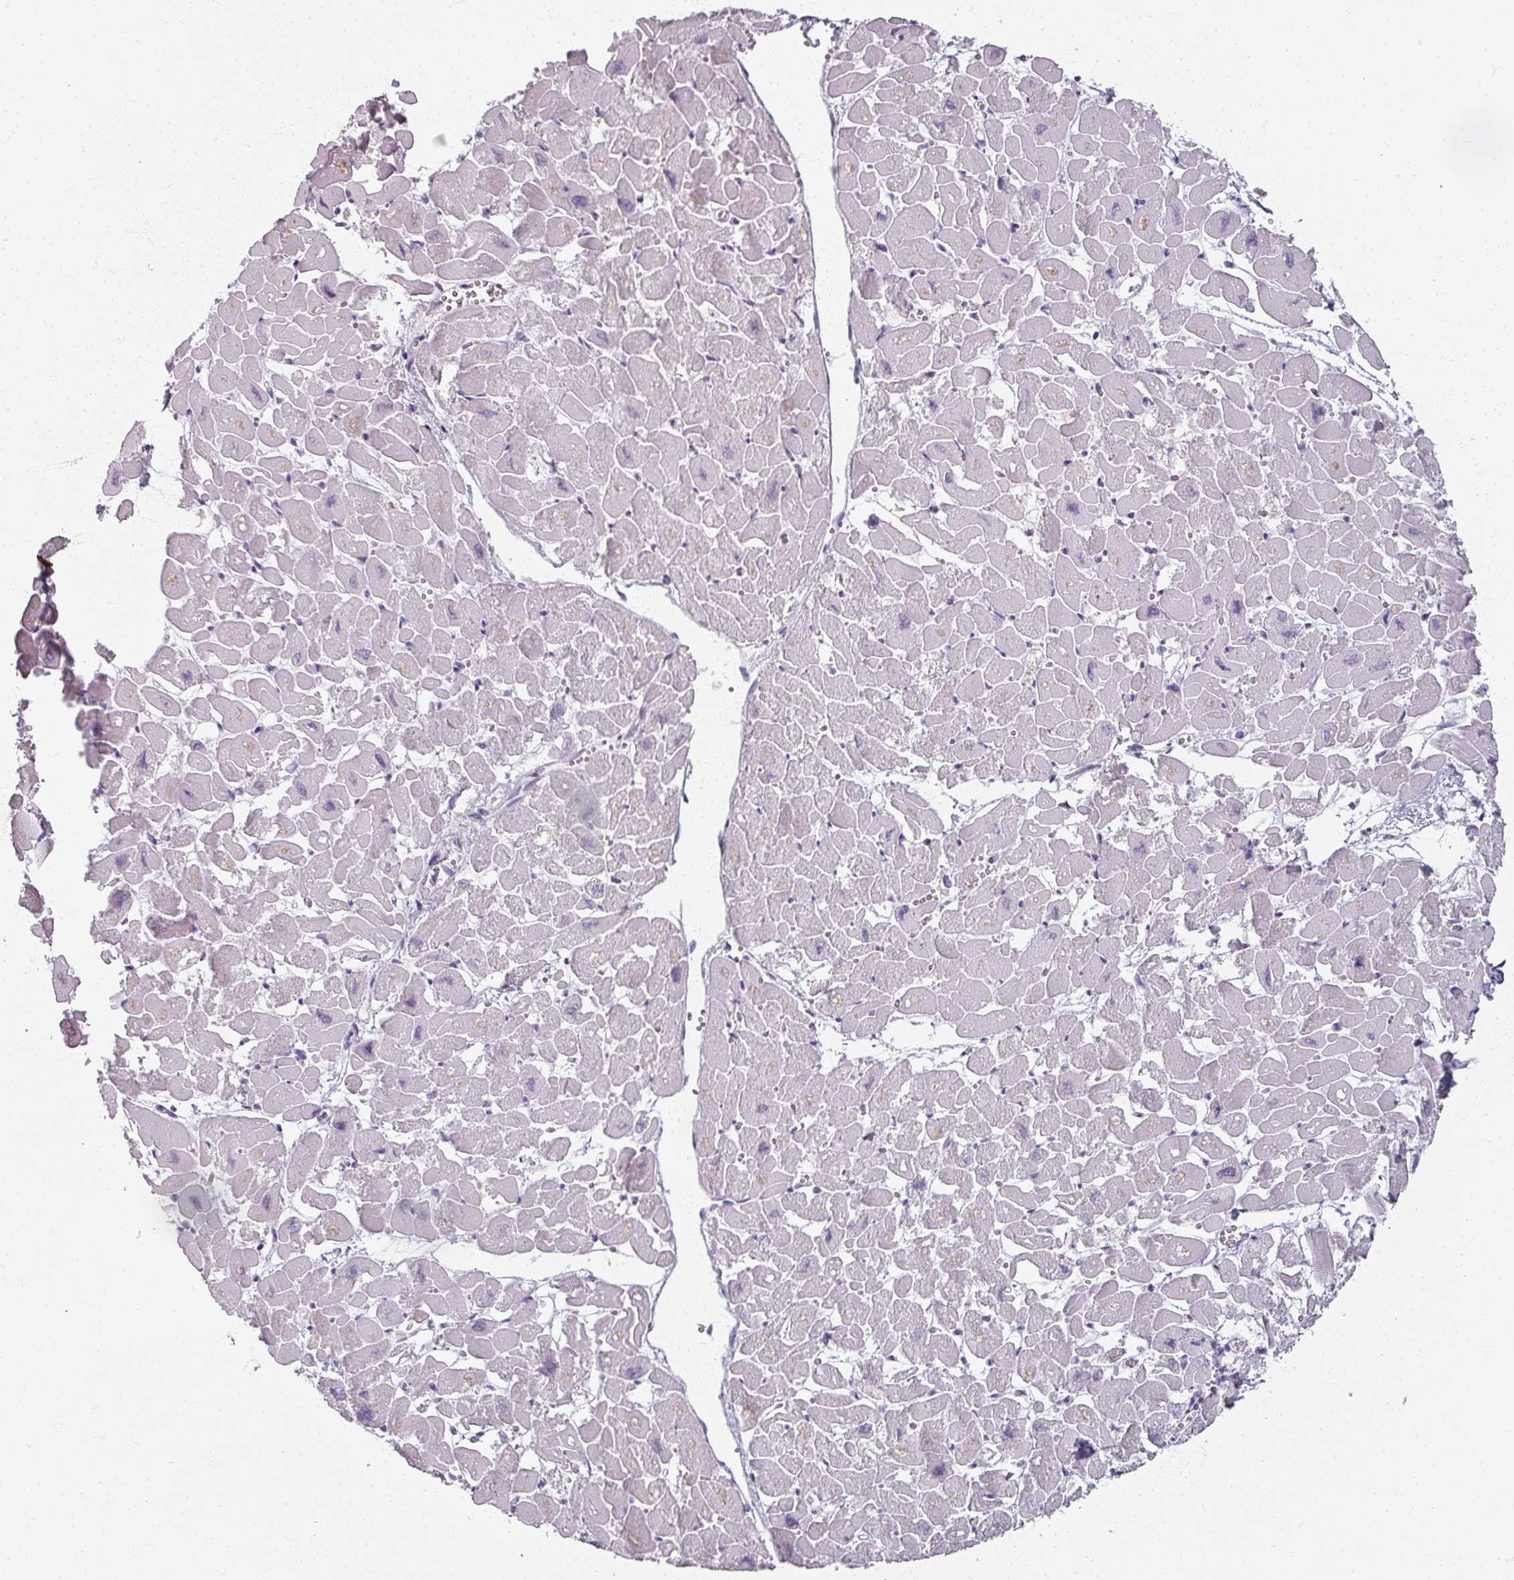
{"staining": {"intensity": "negative", "quantity": "none", "location": "none"}, "tissue": "heart muscle", "cell_type": "Cardiomyocytes", "image_type": "normal", "snomed": [{"axis": "morphology", "description": "Normal tissue, NOS"}, {"axis": "topography", "description": "Heart"}], "caption": "Heart muscle stained for a protein using immunohistochemistry (IHC) demonstrates no expression cardiomyocytes.", "gene": "REG3A", "patient": {"sex": "male", "age": 54}}